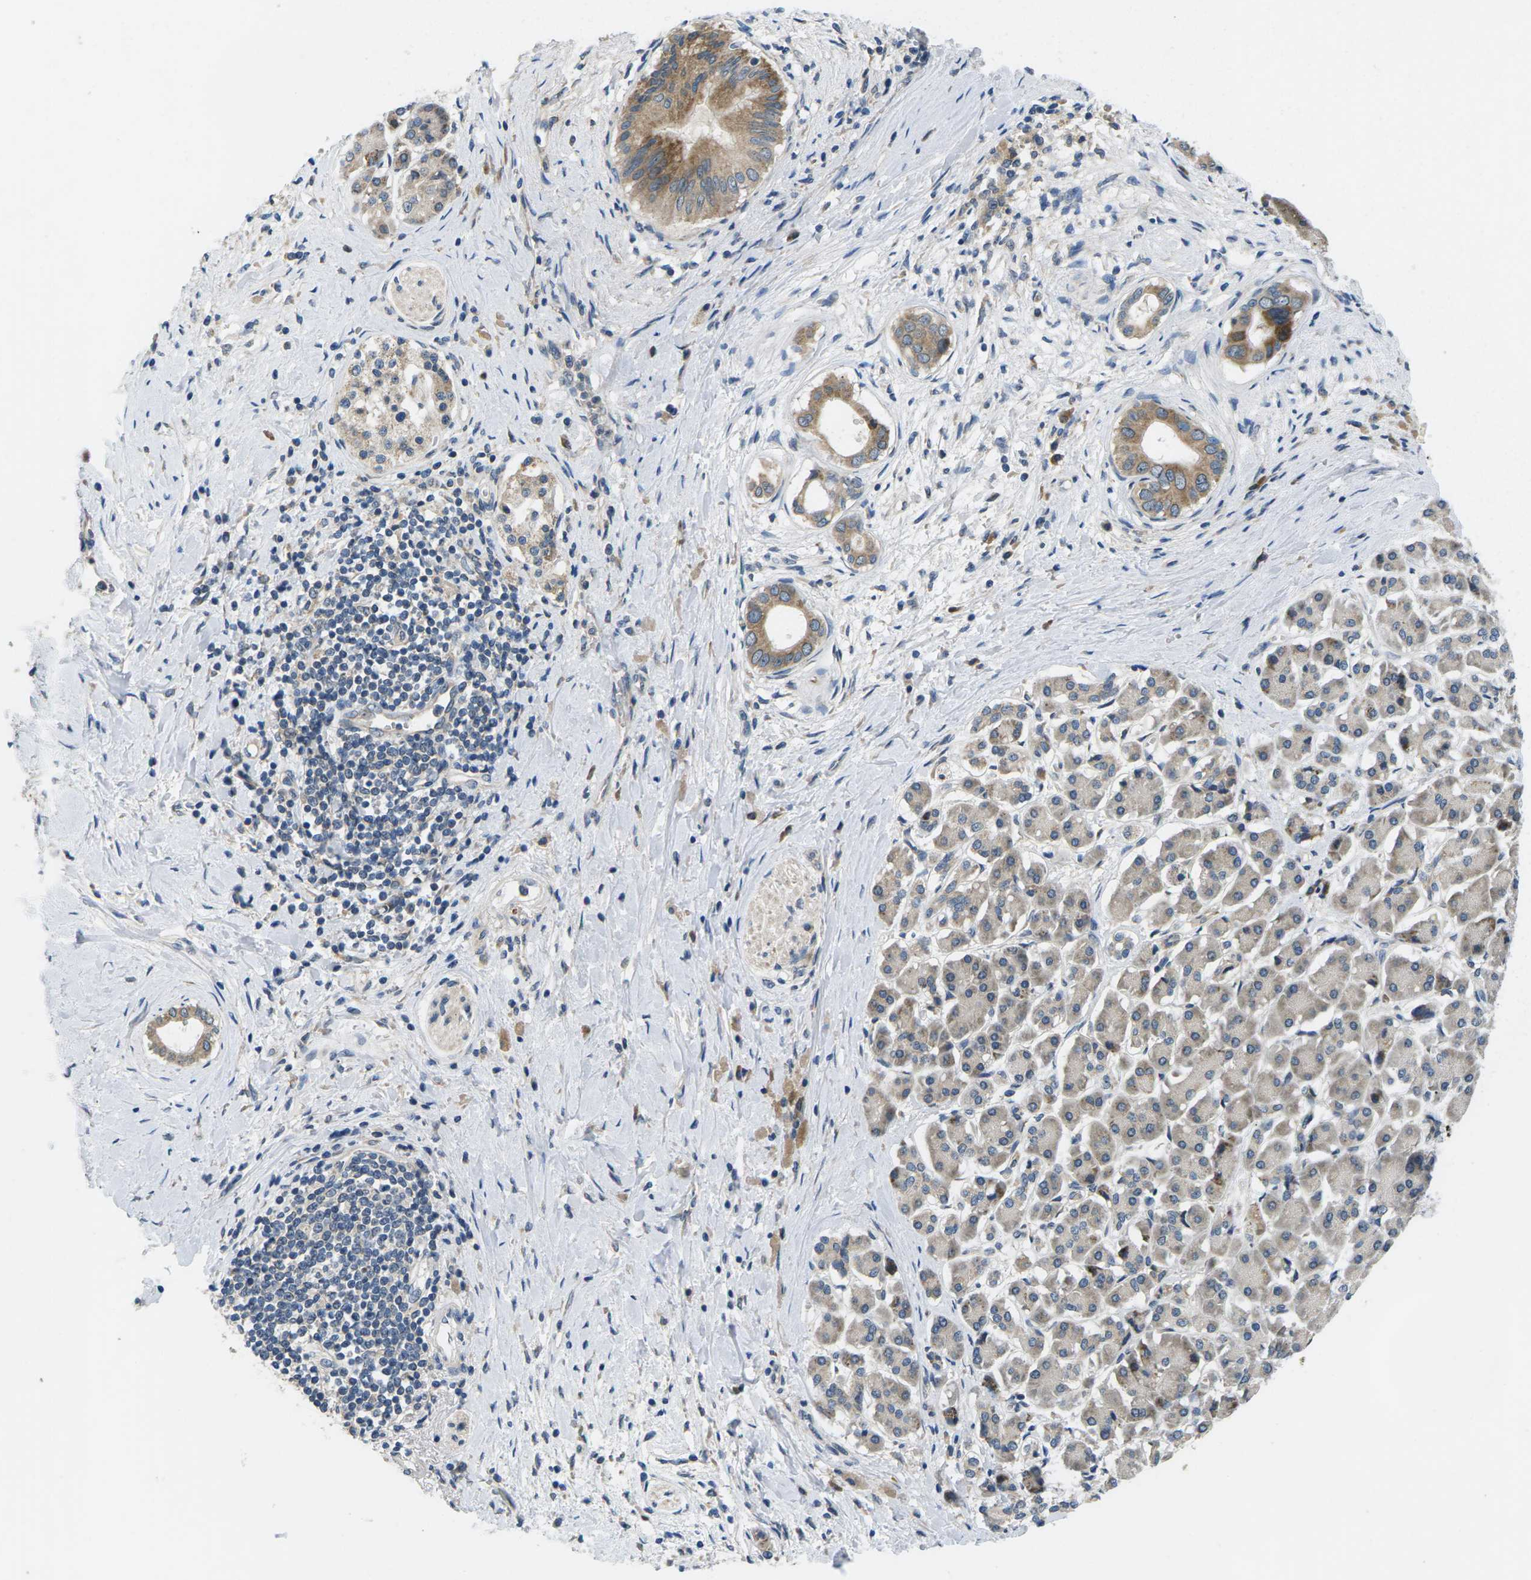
{"staining": {"intensity": "moderate", "quantity": ">75%", "location": "cytoplasmic/membranous"}, "tissue": "pancreatic cancer", "cell_type": "Tumor cells", "image_type": "cancer", "snomed": [{"axis": "morphology", "description": "Adenocarcinoma, NOS"}, {"axis": "topography", "description": "Pancreas"}], "caption": "About >75% of tumor cells in adenocarcinoma (pancreatic) reveal moderate cytoplasmic/membranous protein expression as visualized by brown immunohistochemical staining.", "gene": "ERGIC3", "patient": {"sex": "male", "age": 55}}